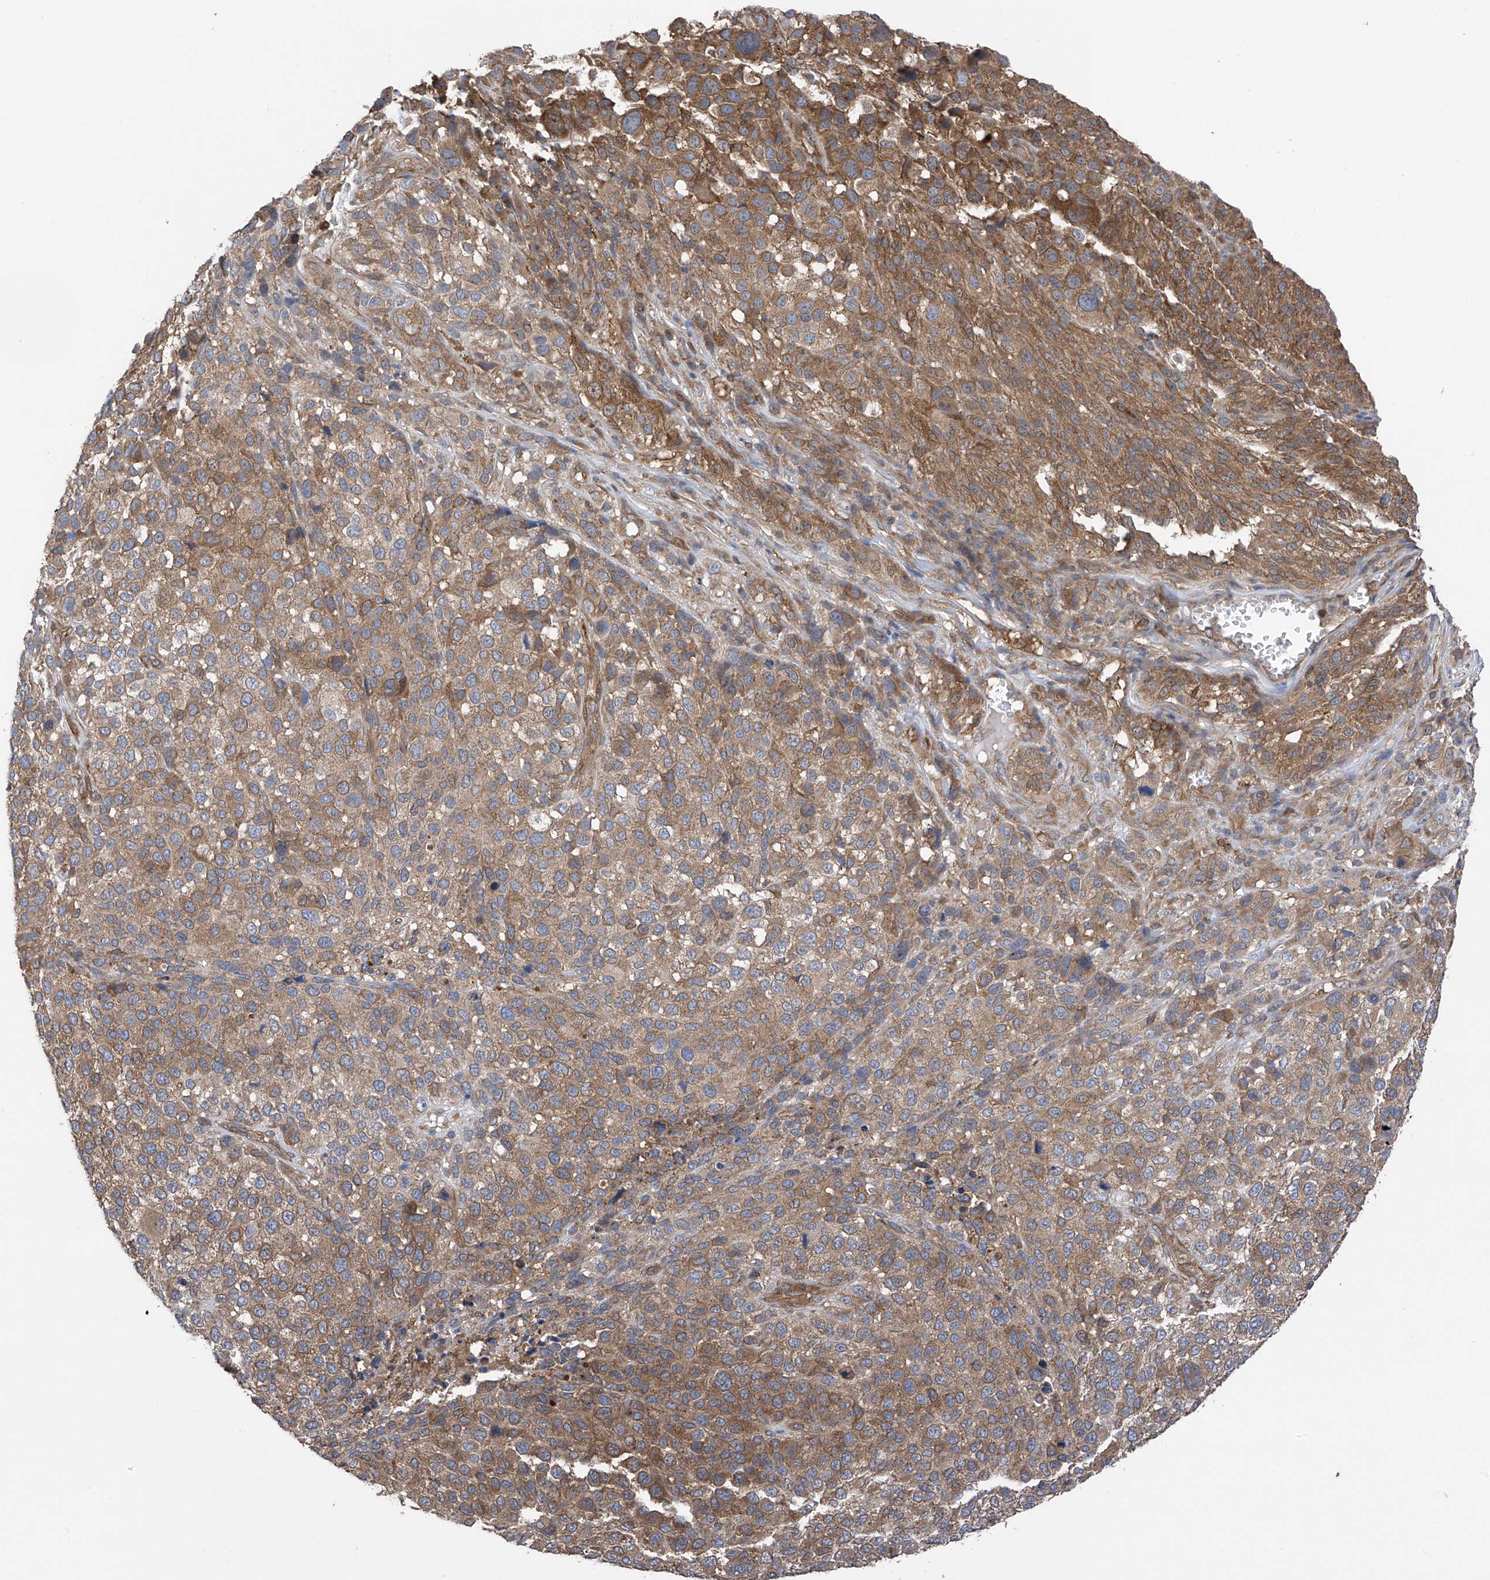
{"staining": {"intensity": "moderate", "quantity": ">75%", "location": "cytoplasmic/membranous"}, "tissue": "melanoma", "cell_type": "Tumor cells", "image_type": "cancer", "snomed": [{"axis": "morphology", "description": "Malignant melanoma, NOS"}, {"axis": "topography", "description": "Skin of trunk"}], "caption": "Immunohistochemical staining of human malignant melanoma demonstrates medium levels of moderate cytoplasmic/membranous protein expression in approximately >75% of tumor cells.", "gene": "CHPF", "patient": {"sex": "male", "age": 71}}